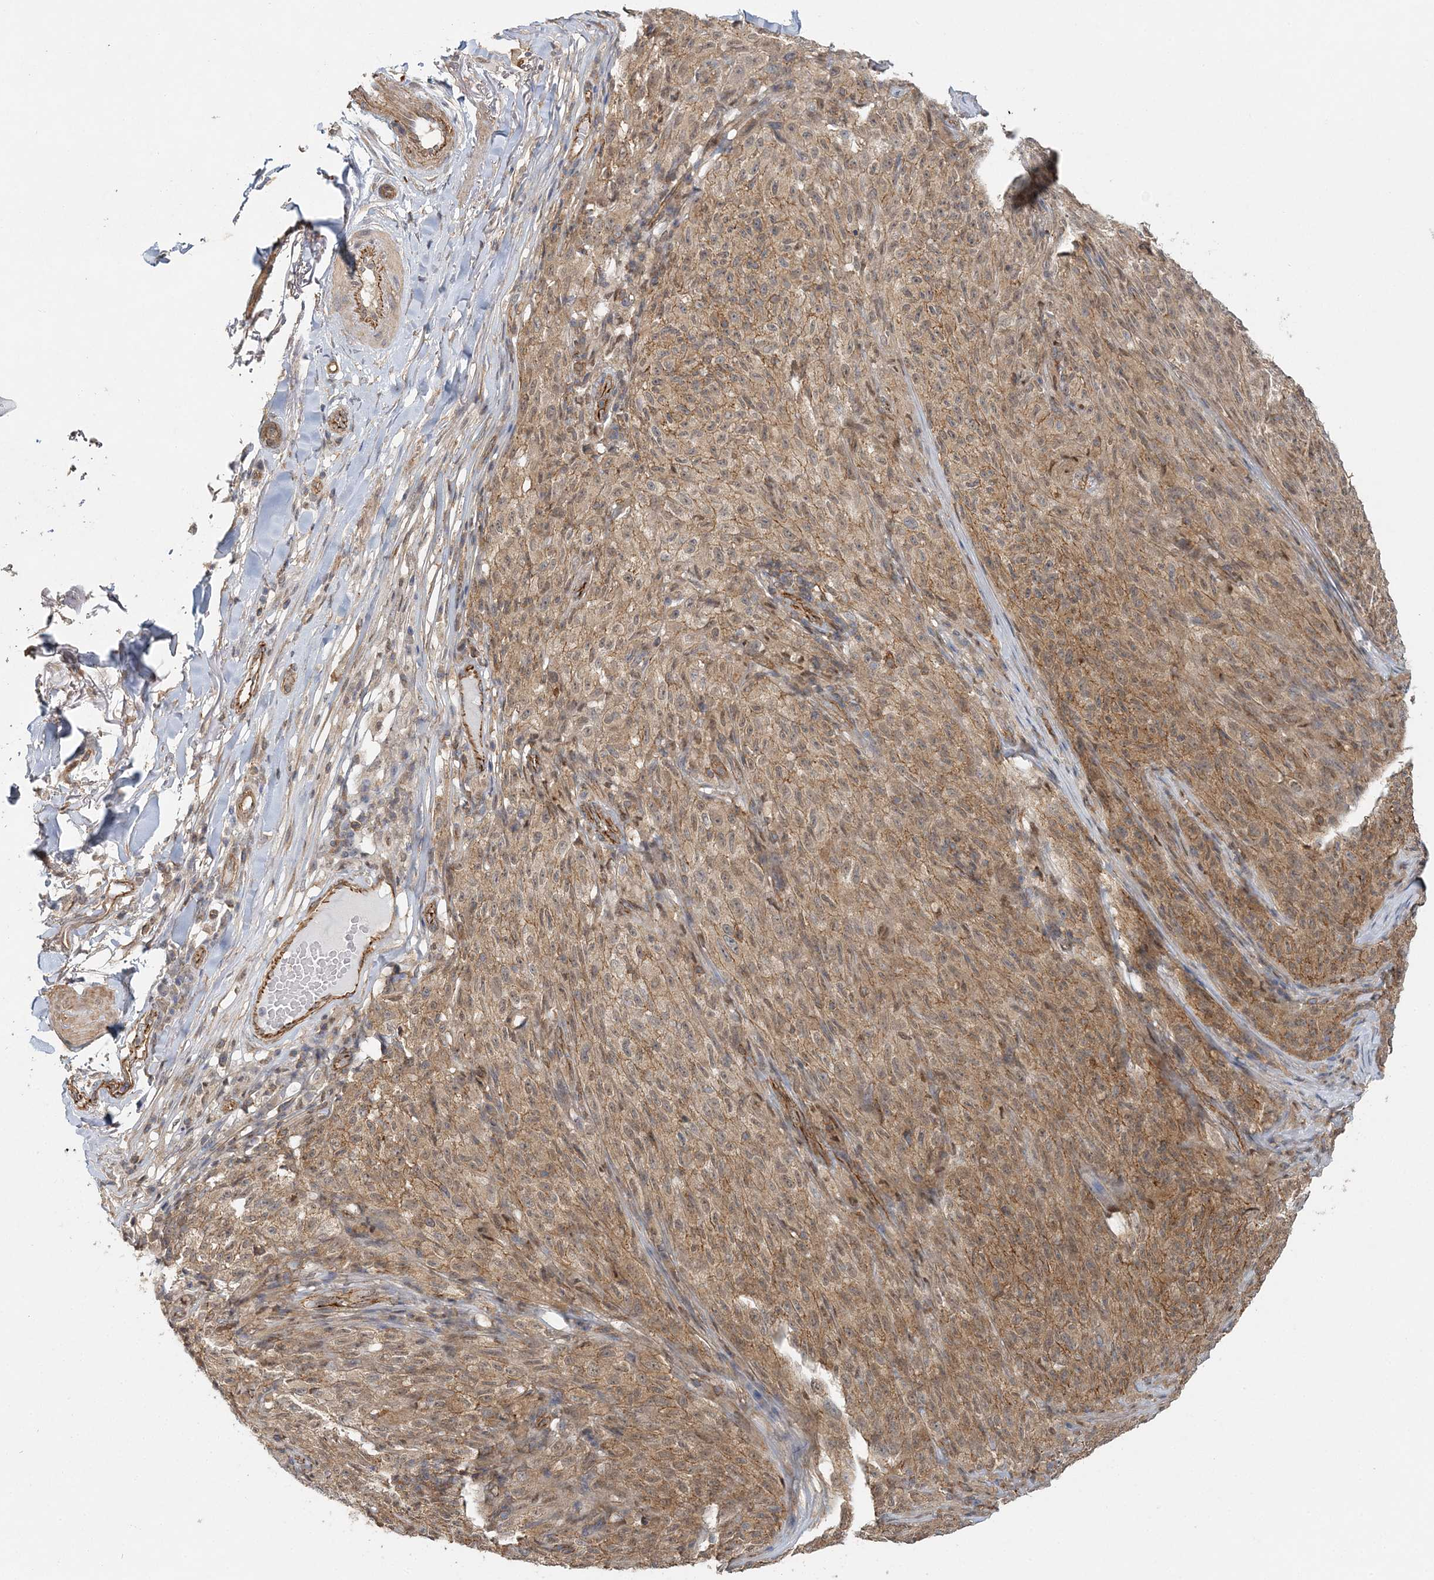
{"staining": {"intensity": "moderate", "quantity": ">75%", "location": "cytoplasmic/membranous"}, "tissue": "melanoma", "cell_type": "Tumor cells", "image_type": "cancer", "snomed": [{"axis": "morphology", "description": "Malignant melanoma, NOS"}, {"axis": "topography", "description": "Skin"}], "caption": "Malignant melanoma tissue displays moderate cytoplasmic/membranous expression in approximately >75% of tumor cells, visualized by immunohistochemistry.", "gene": "MAT2B", "patient": {"sex": "female", "age": 82}}